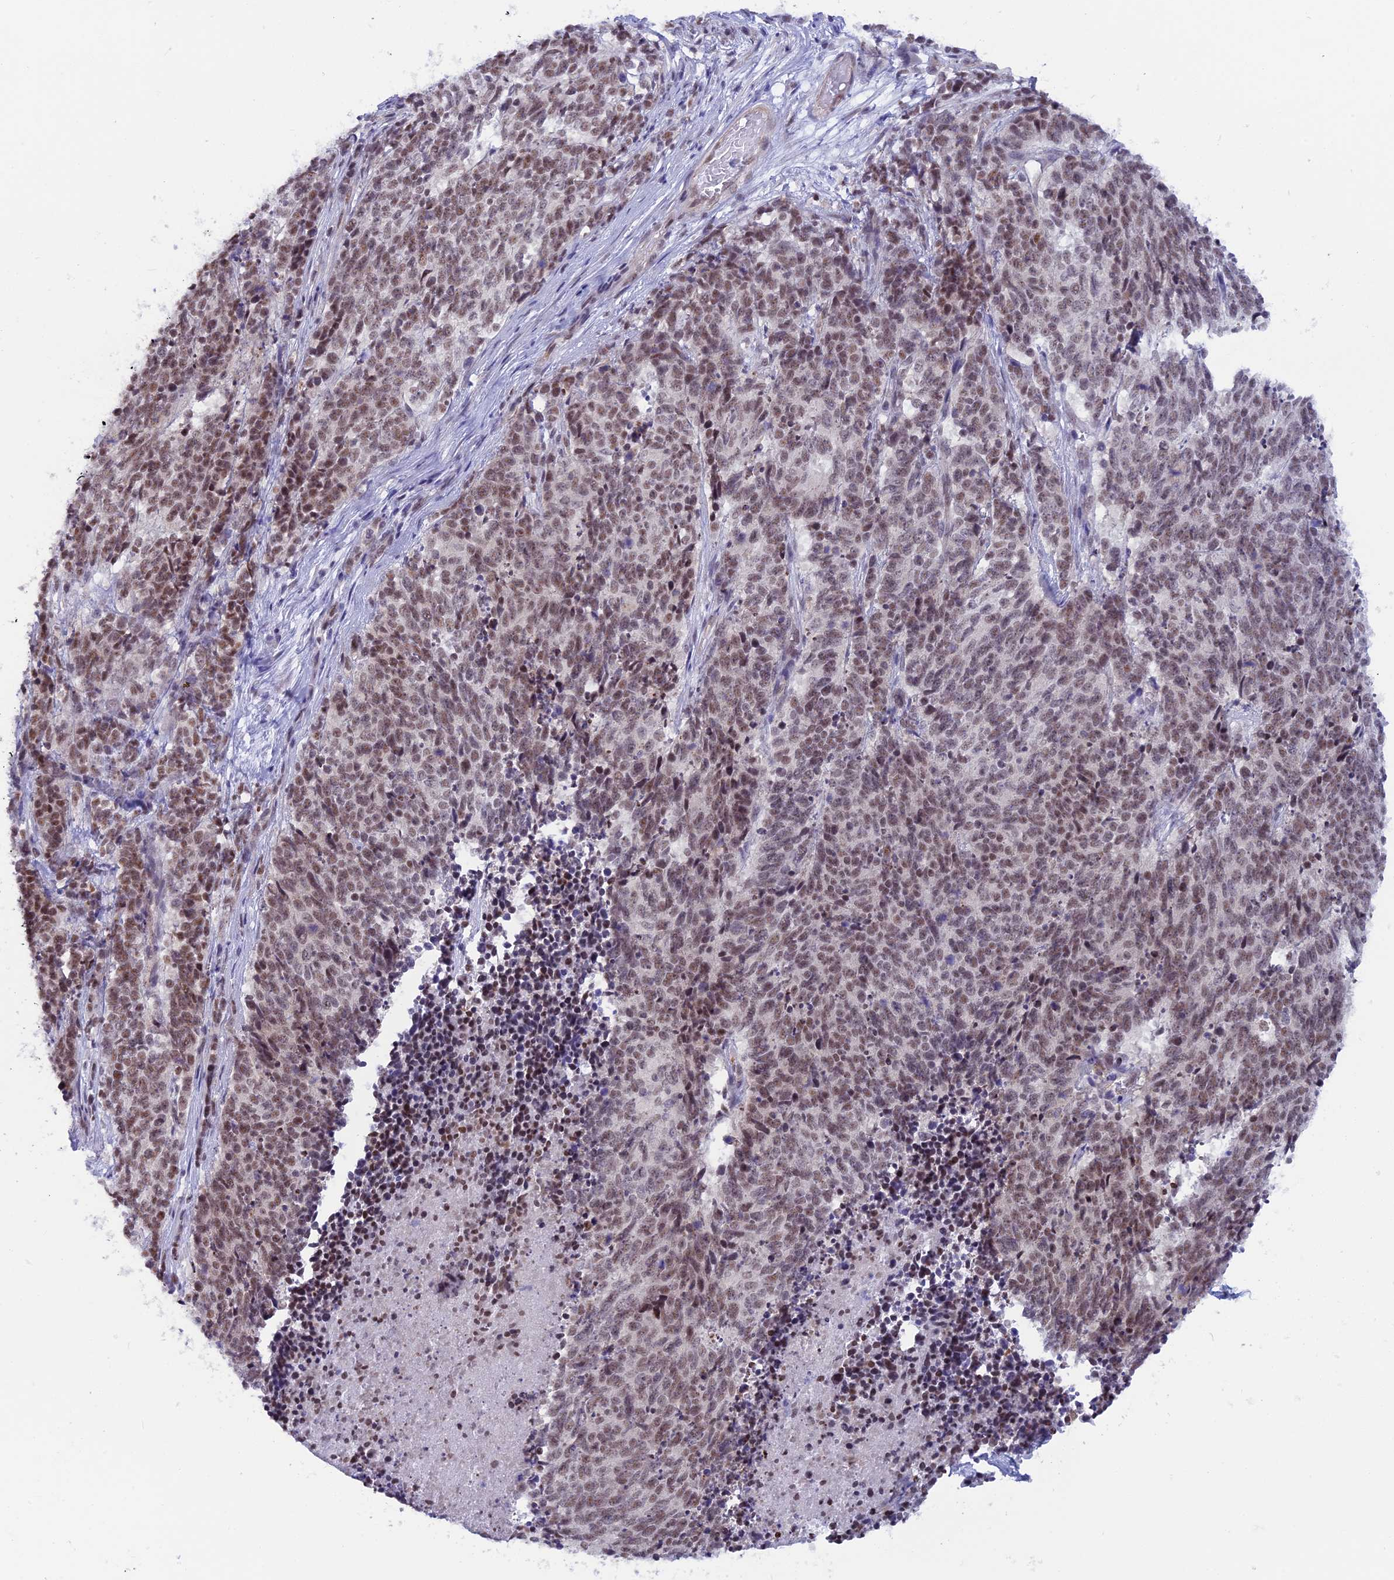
{"staining": {"intensity": "moderate", "quantity": ">75%", "location": "nuclear"}, "tissue": "cervical cancer", "cell_type": "Tumor cells", "image_type": "cancer", "snomed": [{"axis": "morphology", "description": "Squamous cell carcinoma, NOS"}, {"axis": "topography", "description": "Cervix"}], "caption": "A high-resolution micrograph shows immunohistochemistry (IHC) staining of cervical cancer (squamous cell carcinoma), which reveals moderate nuclear positivity in approximately >75% of tumor cells.", "gene": "SRSF5", "patient": {"sex": "female", "age": 29}}